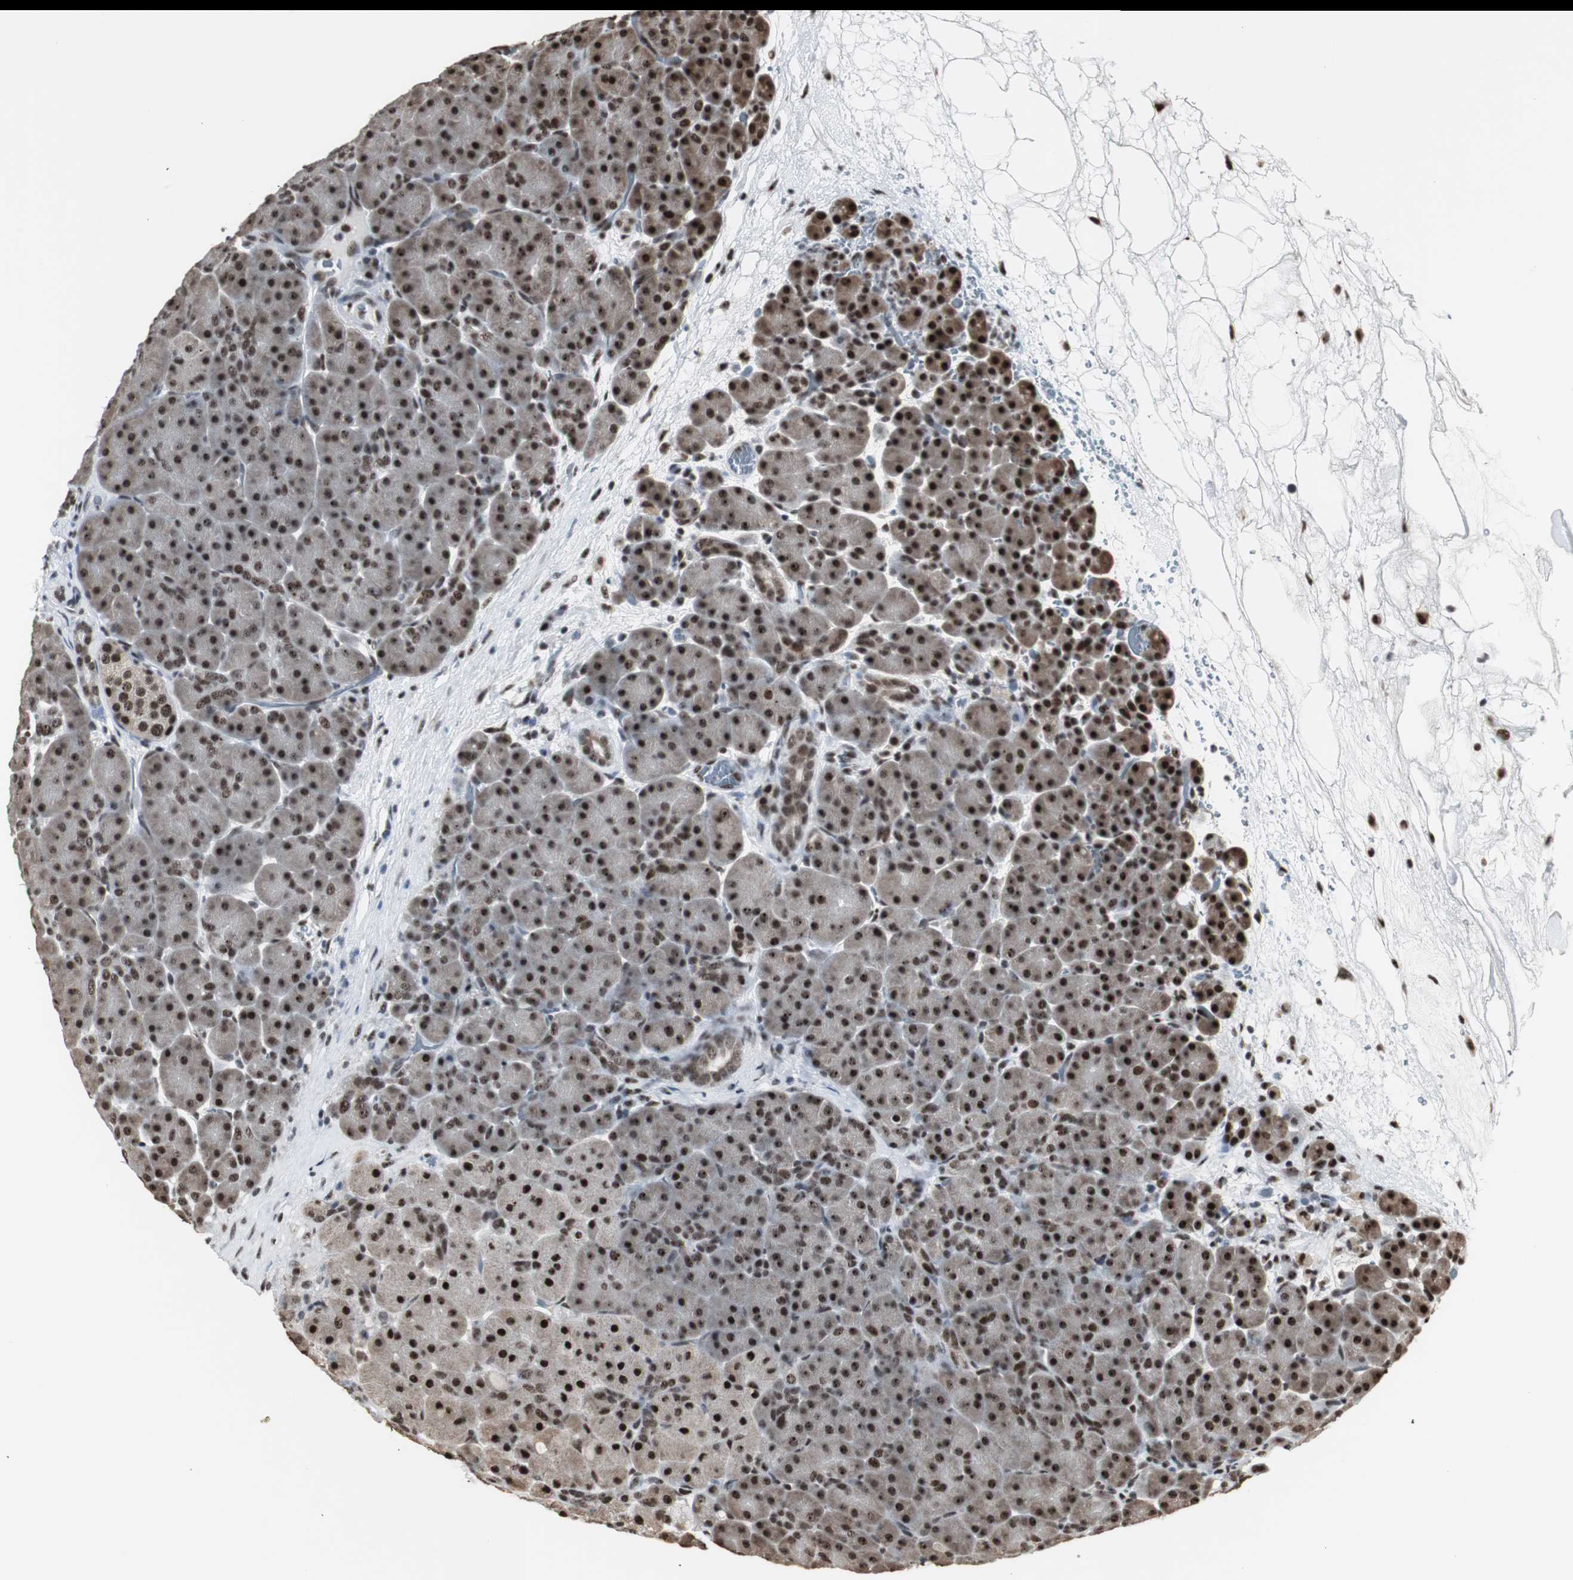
{"staining": {"intensity": "strong", "quantity": ">75%", "location": "cytoplasmic/membranous,nuclear"}, "tissue": "pancreas", "cell_type": "Exocrine glandular cells", "image_type": "normal", "snomed": [{"axis": "morphology", "description": "Normal tissue, NOS"}, {"axis": "topography", "description": "Pancreas"}], "caption": "Immunohistochemistry (IHC) of benign human pancreas demonstrates high levels of strong cytoplasmic/membranous,nuclear positivity in about >75% of exocrine glandular cells. The protein is stained brown, and the nuclei are stained in blue (DAB (3,3'-diaminobenzidine) IHC with brightfield microscopy, high magnification).", "gene": "PARN", "patient": {"sex": "male", "age": 66}}